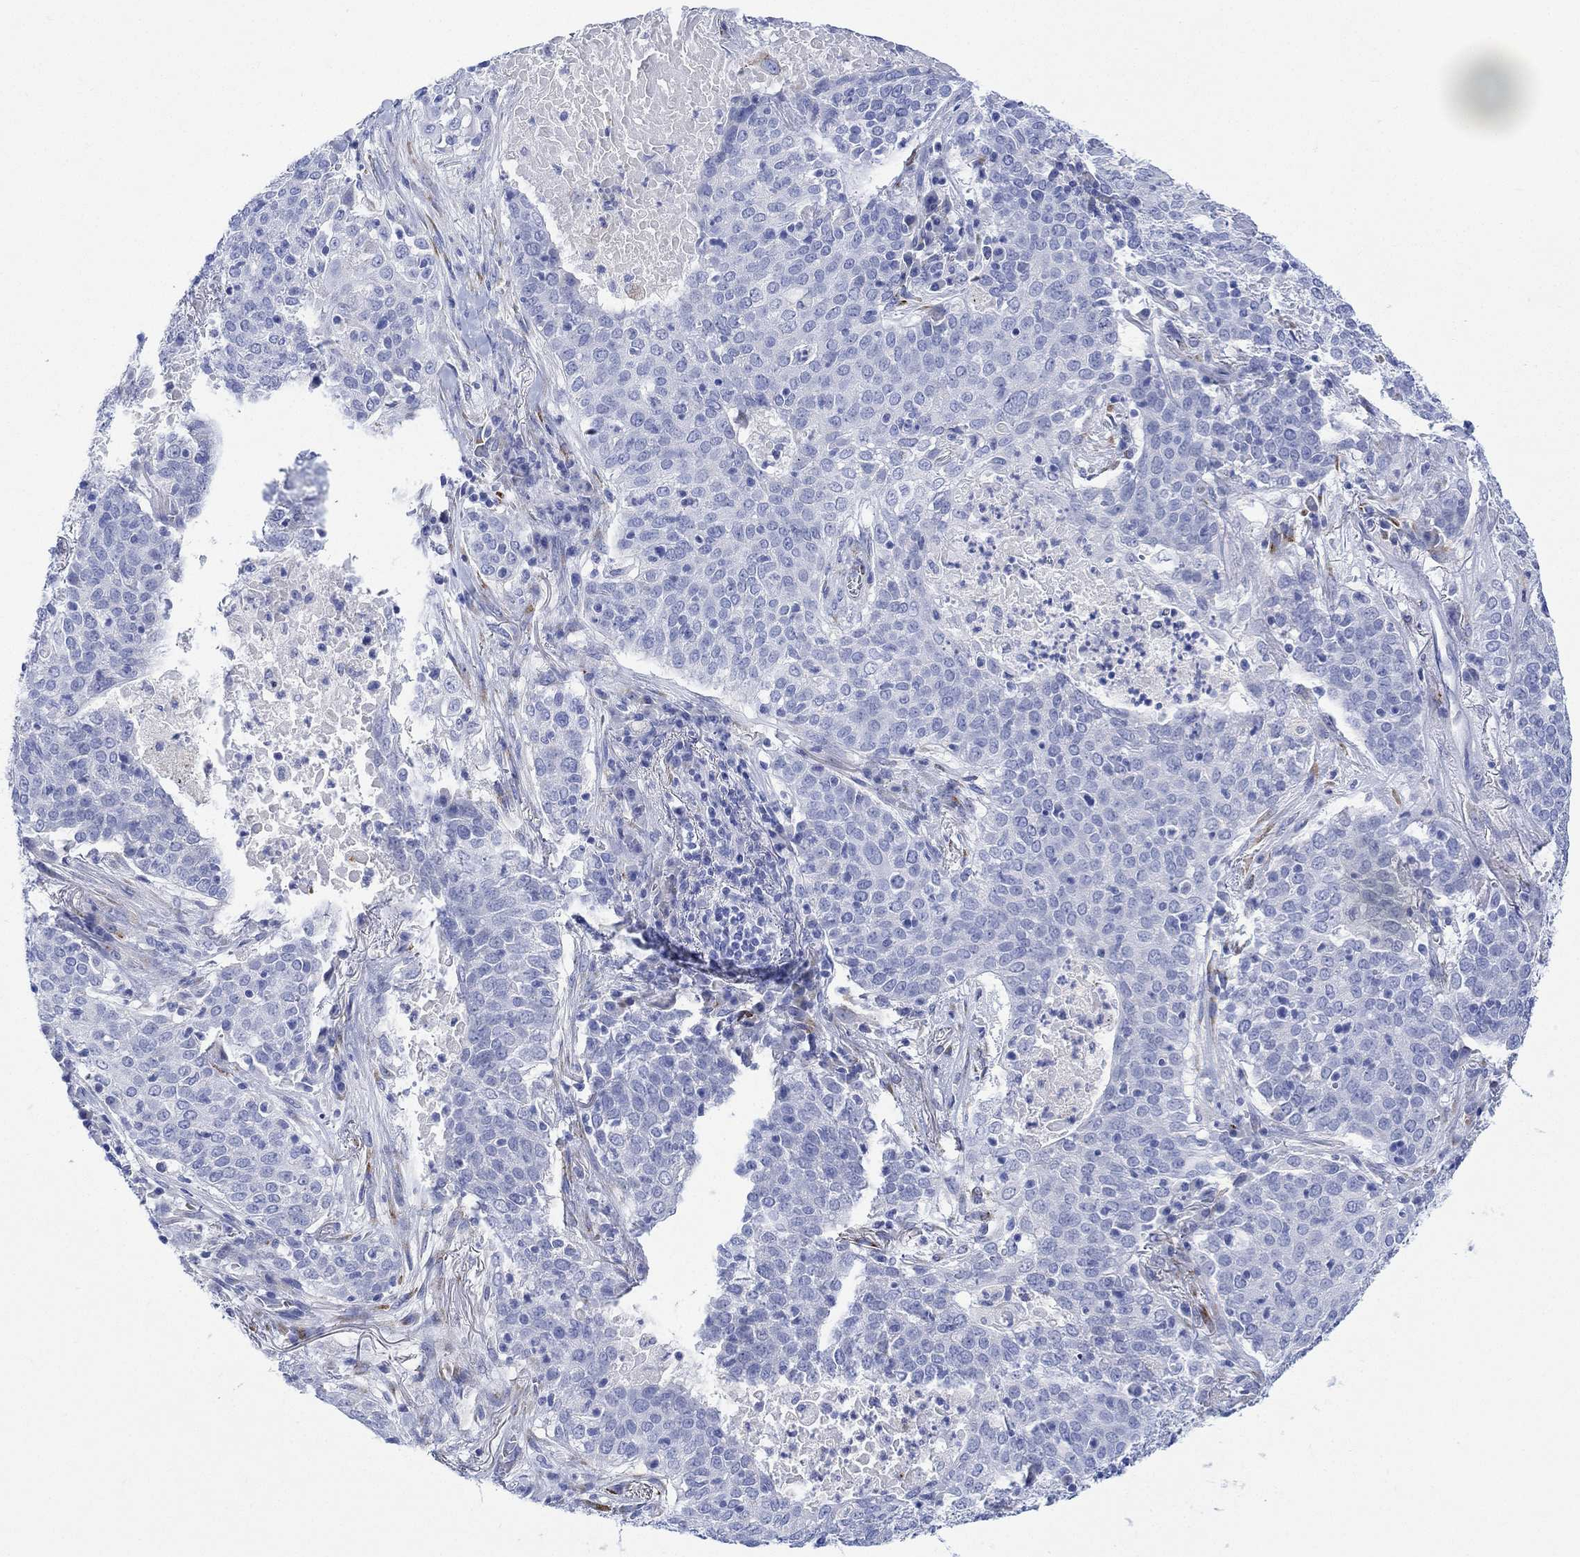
{"staining": {"intensity": "negative", "quantity": "none", "location": "none"}, "tissue": "lung cancer", "cell_type": "Tumor cells", "image_type": "cancer", "snomed": [{"axis": "morphology", "description": "Squamous cell carcinoma, NOS"}, {"axis": "topography", "description": "Lung"}], "caption": "This photomicrograph is of lung cancer (squamous cell carcinoma) stained with immunohistochemistry (IHC) to label a protein in brown with the nuclei are counter-stained blue. There is no expression in tumor cells.", "gene": "MYL1", "patient": {"sex": "male", "age": 82}}